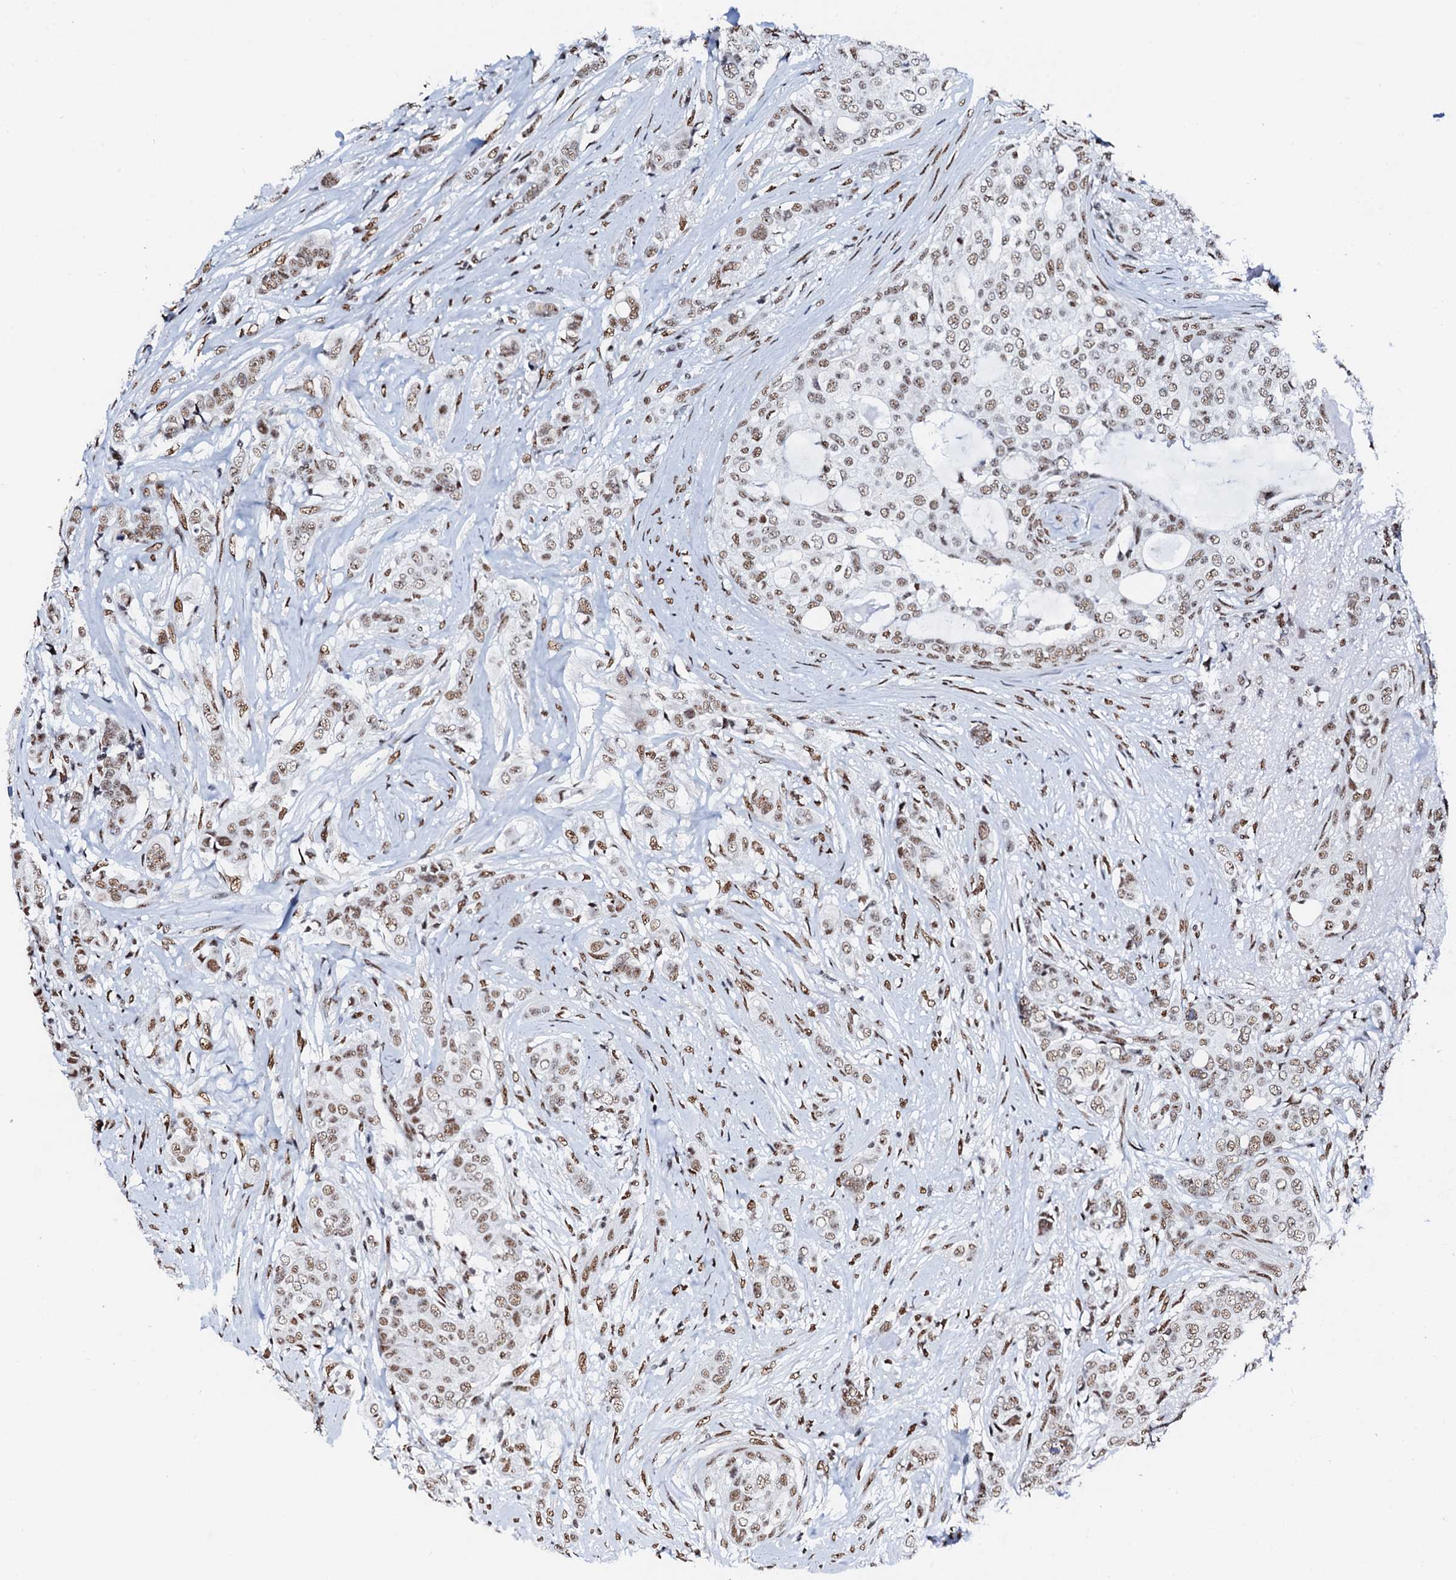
{"staining": {"intensity": "moderate", "quantity": ">75%", "location": "nuclear"}, "tissue": "breast cancer", "cell_type": "Tumor cells", "image_type": "cancer", "snomed": [{"axis": "morphology", "description": "Lobular carcinoma"}, {"axis": "topography", "description": "Breast"}], "caption": "Brown immunohistochemical staining in human breast cancer (lobular carcinoma) reveals moderate nuclear staining in about >75% of tumor cells. (DAB (3,3'-diaminobenzidine) = brown stain, brightfield microscopy at high magnification).", "gene": "NKAPD1", "patient": {"sex": "female", "age": 51}}